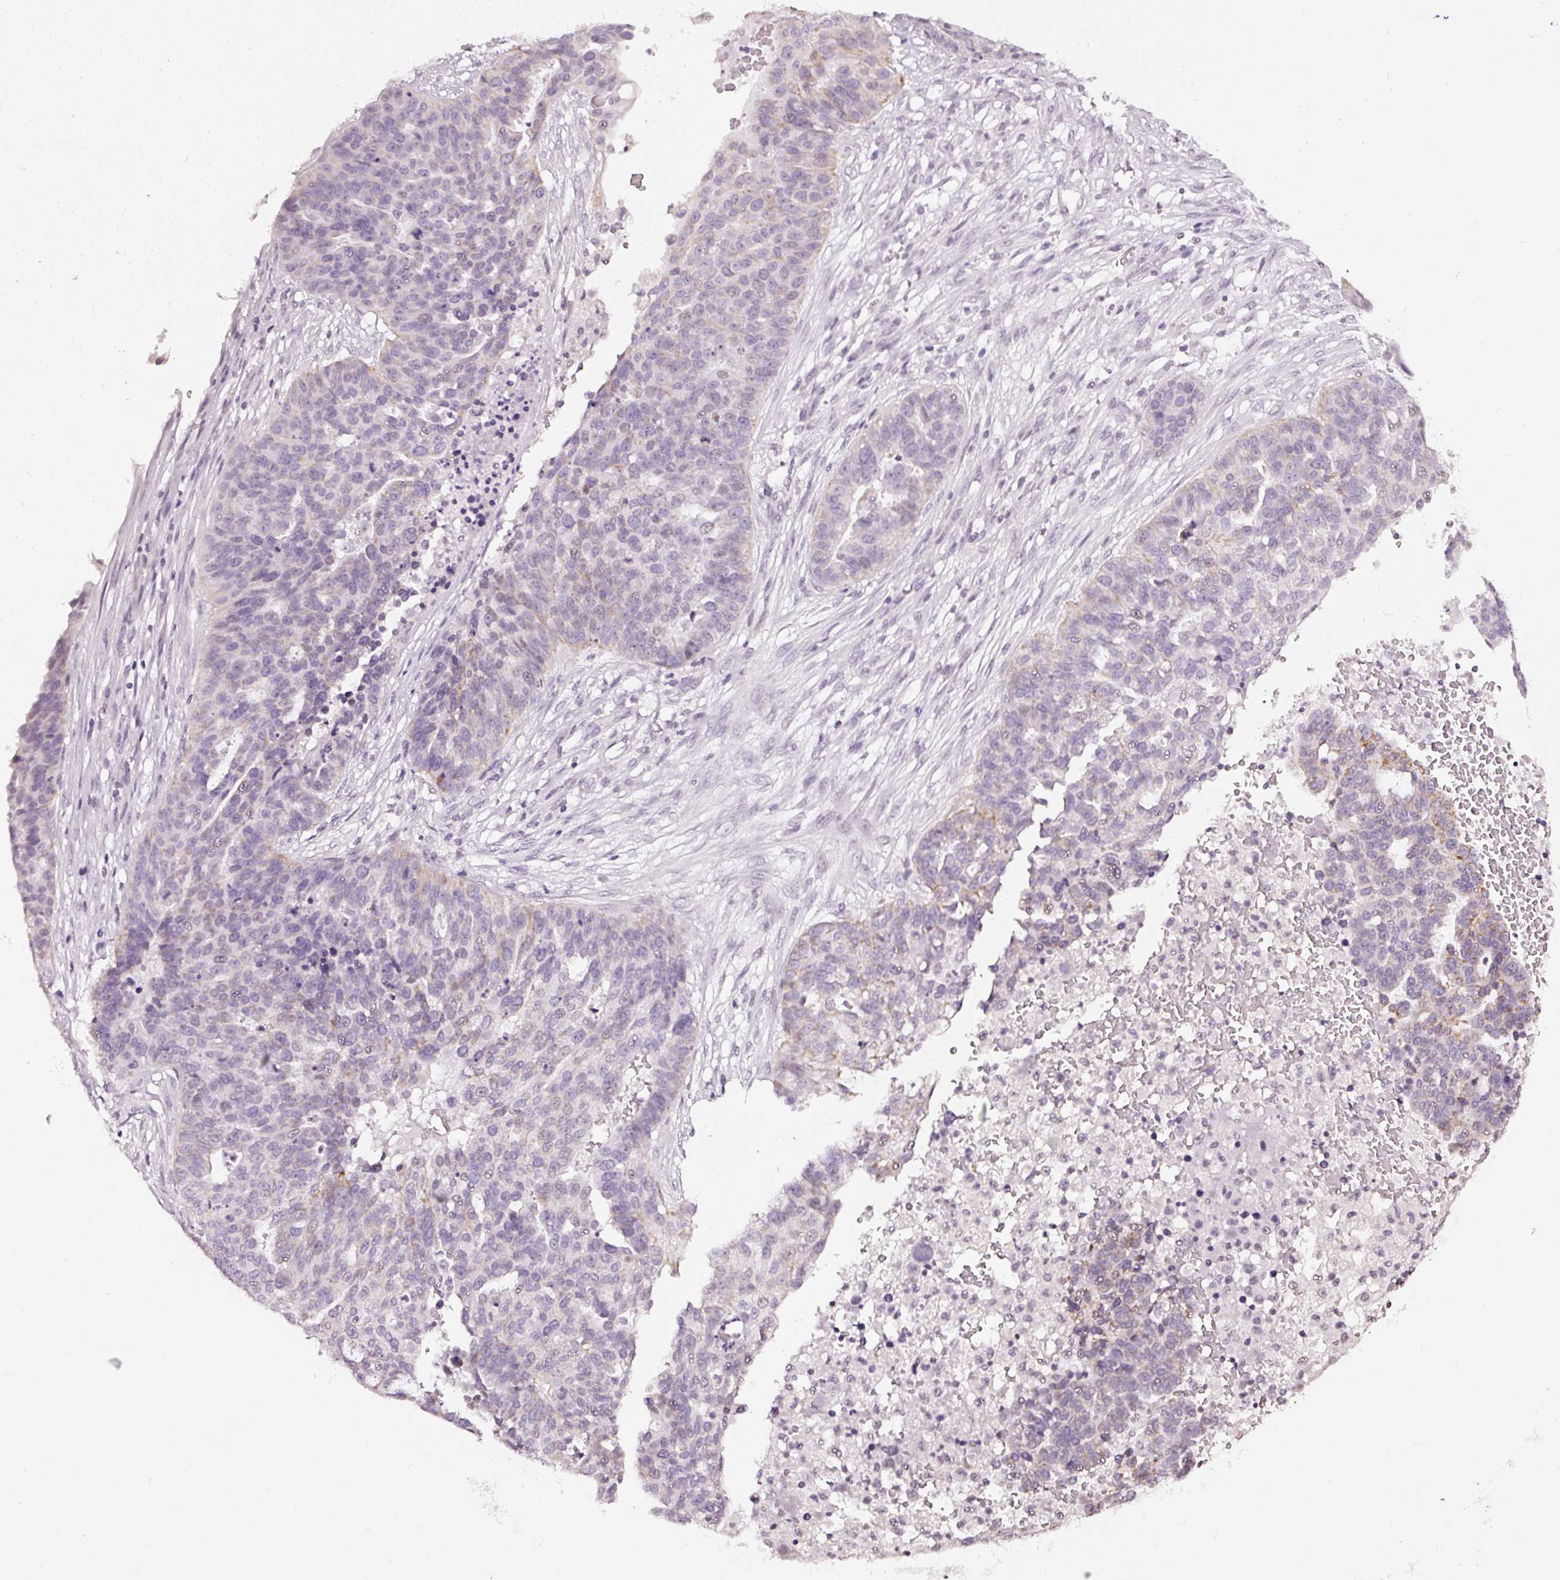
{"staining": {"intensity": "weak", "quantity": "25%-75%", "location": "cytoplasmic/membranous"}, "tissue": "ovarian cancer", "cell_type": "Tumor cells", "image_type": "cancer", "snomed": [{"axis": "morphology", "description": "Cystadenocarcinoma, serous, NOS"}, {"axis": "topography", "description": "Ovary"}], "caption": "A photomicrograph showing weak cytoplasmic/membranous staining in approximately 25%-75% of tumor cells in ovarian cancer (serous cystadenocarcinoma), as visualized by brown immunohistochemical staining.", "gene": "NRDE2", "patient": {"sex": "female", "age": 59}}